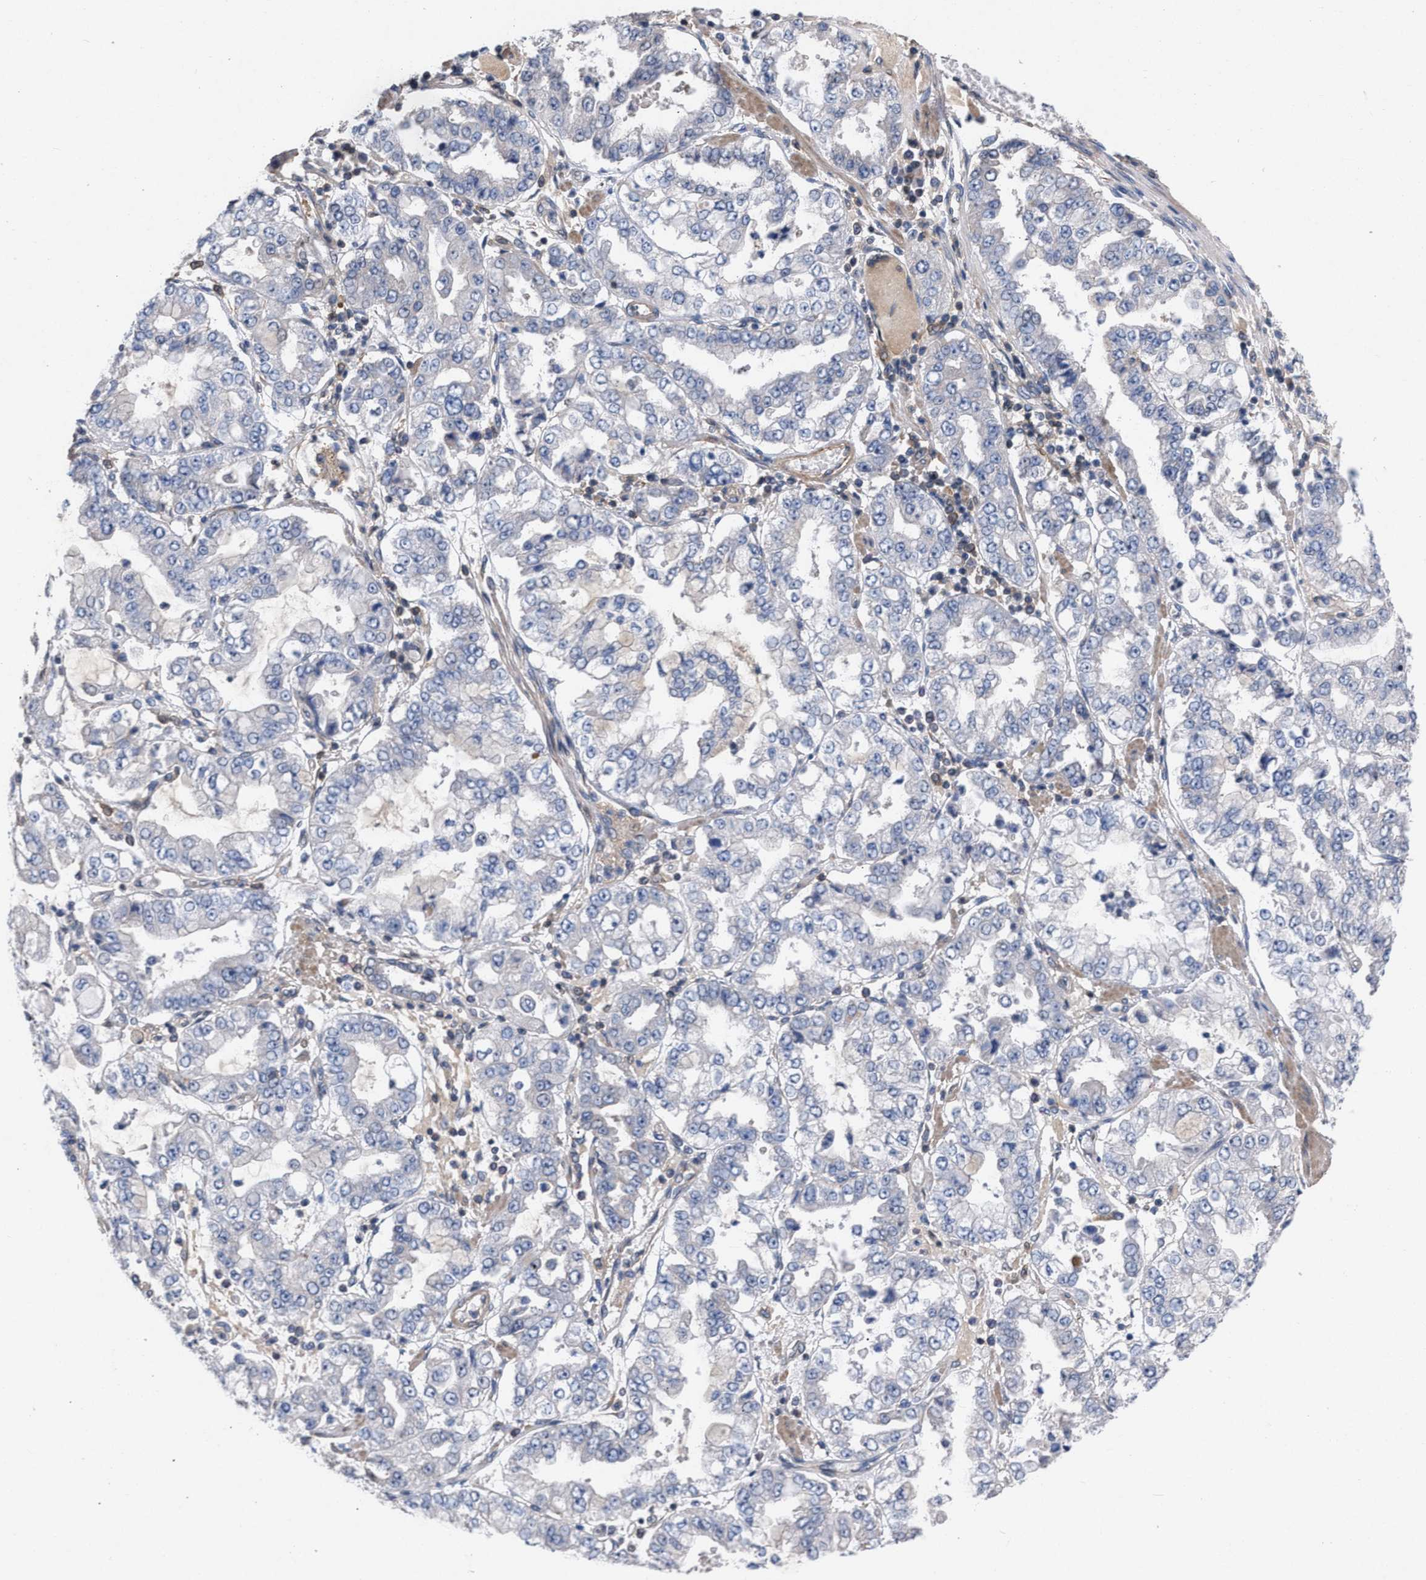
{"staining": {"intensity": "negative", "quantity": "none", "location": "none"}, "tissue": "stomach cancer", "cell_type": "Tumor cells", "image_type": "cancer", "snomed": [{"axis": "morphology", "description": "Adenocarcinoma, NOS"}, {"axis": "topography", "description": "Stomach"}], "caption": "IHC histopathology image of stomach cancer stained for a protein (brown), which demonstrates no expression in tumor cells.", "gene": "TMEM131", "patient": {"sex": "male", "age": 76}}